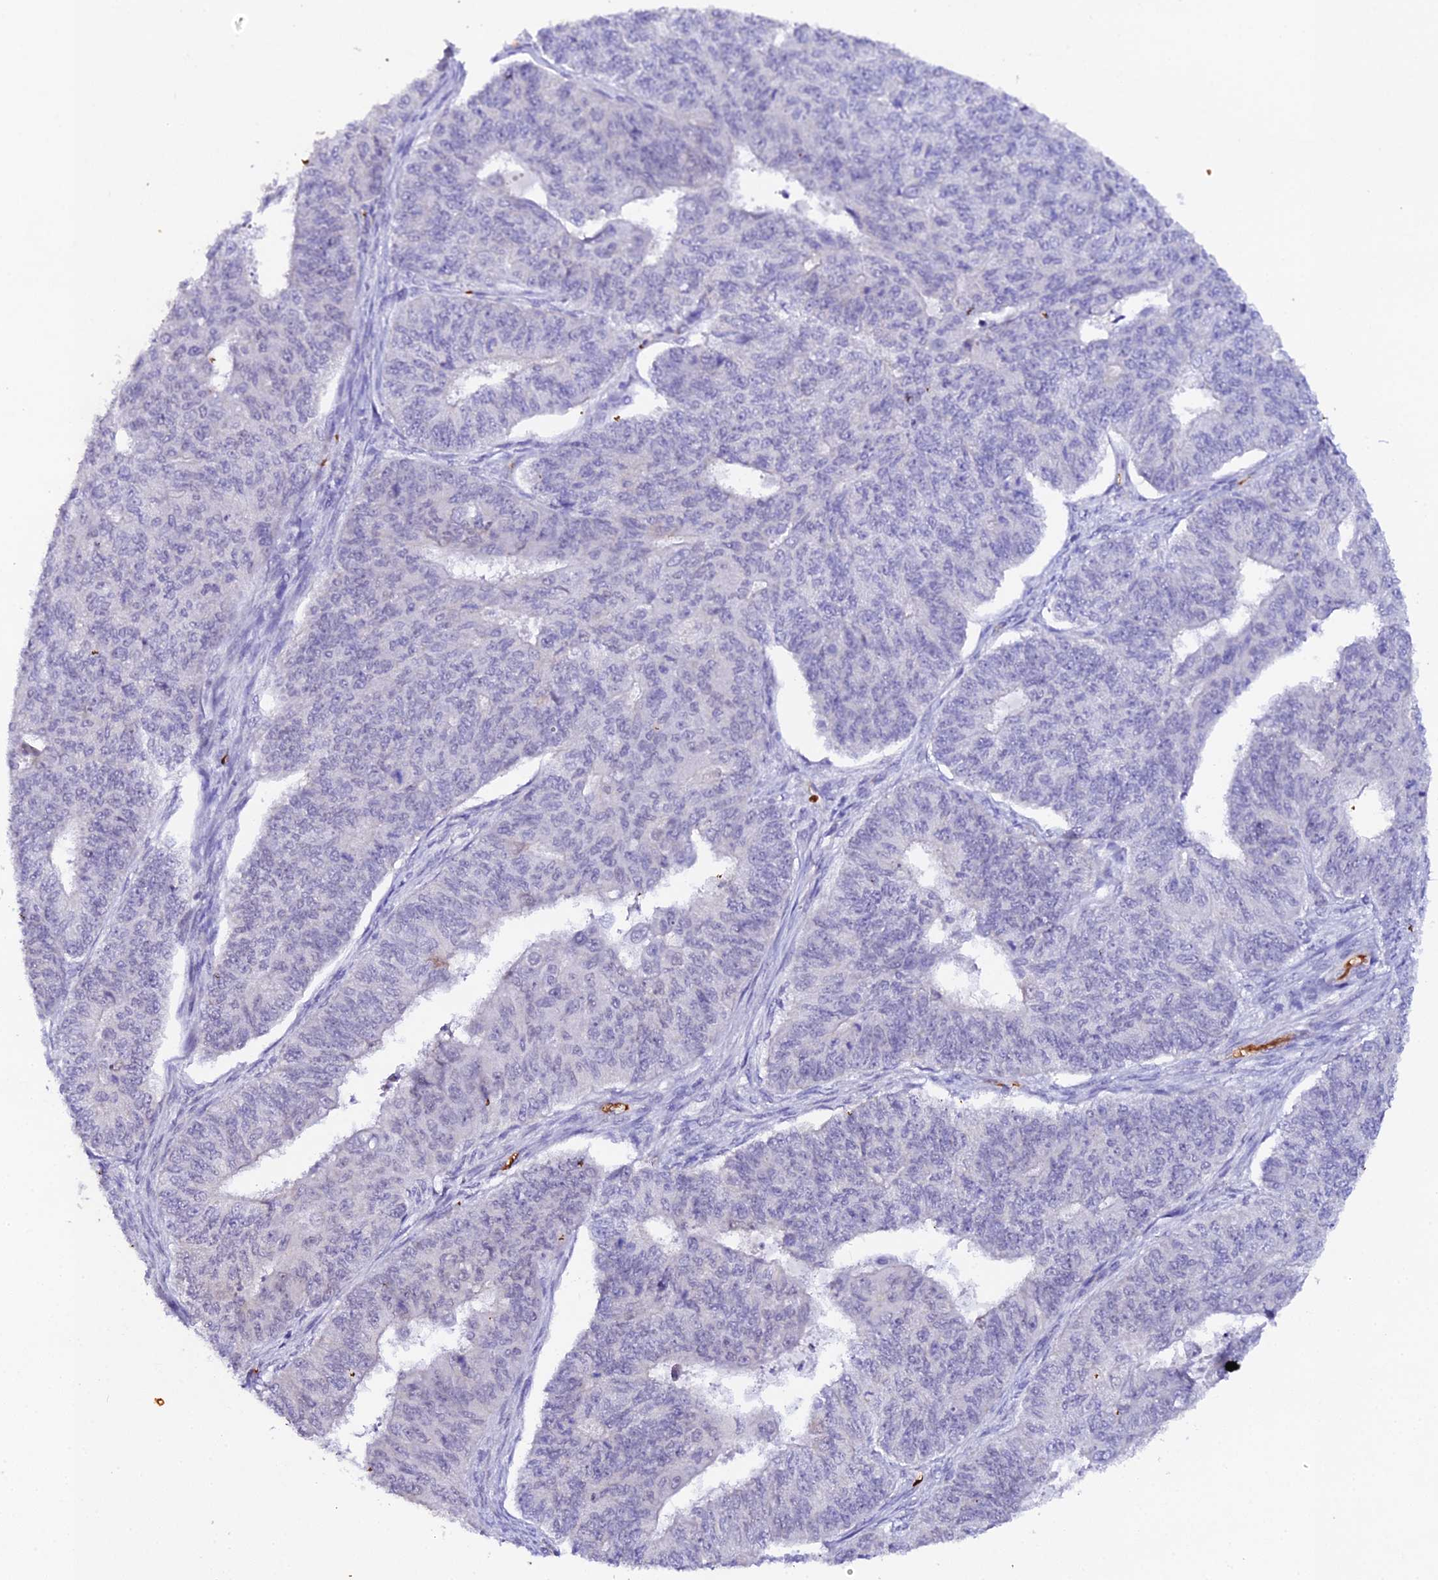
{"staining": {"intensity": "negative", "quantity": "none", "location": "none"}, "tissue": "endometrial cancer", "cell_type": "Tumor cells", "image_type": "cancer", "snomed": [{"axis": "morphology", "description": "Adenocarcinoma, NOS"}, {"axis": "topography", "description": "Endometrium"}], "caption": "High magnification brightfield microscopy of endometrial cancer (adenocarcinoma) stained with DAB (brown) and counterstained with hematoxylin (blue): tumor cells show no significant expression.", "gene": "CFAP45", "patient": {"sex": "female", "age": 32}}